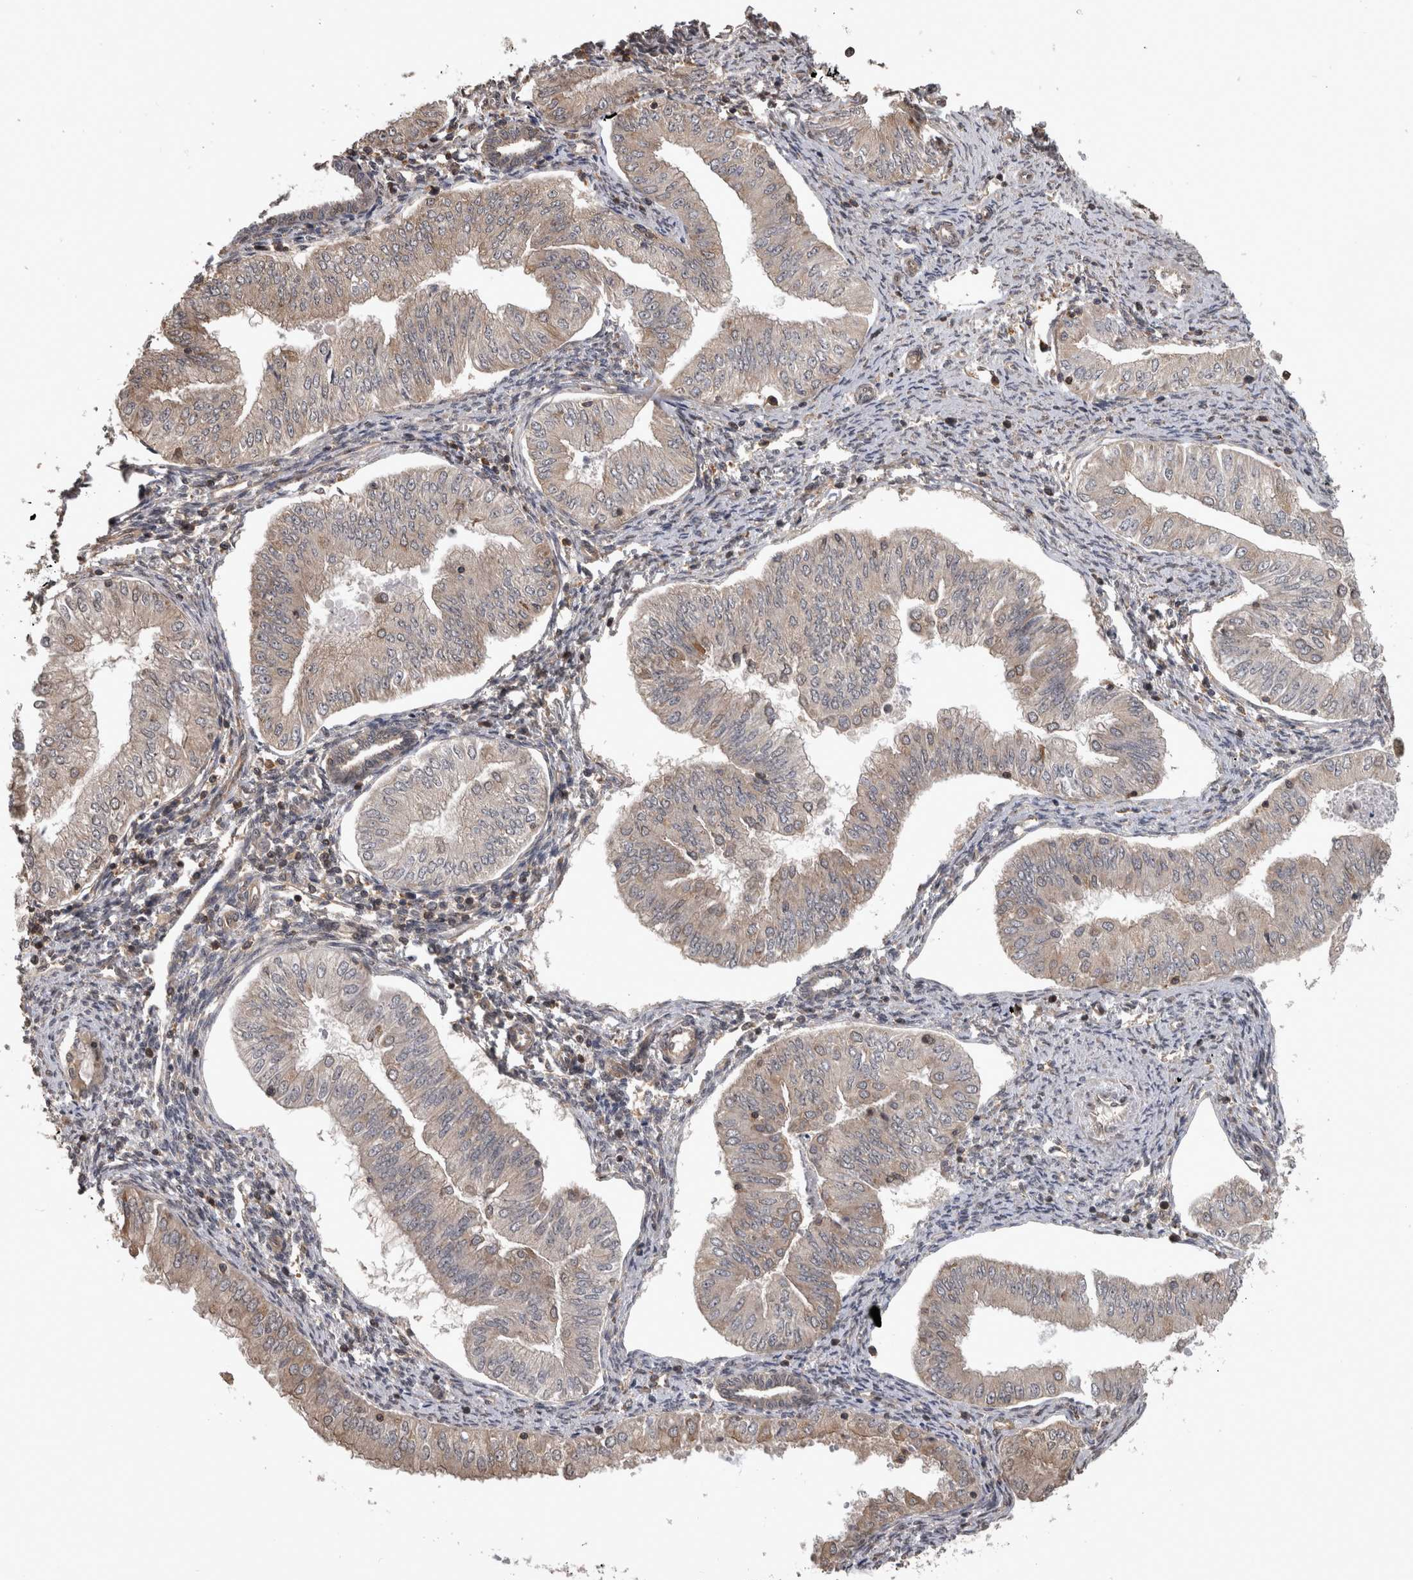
{"staining": {"intensity": "weak", "quantity": "<25%", "location": "cytoplasmic/membranous"}, "tissue": "endometrial cancer", "cell_type": "Tumor cells", "image_type": "cancer", "snomed": [{"axis": "morphology", "description": "Normal tissue, NOS"}, {"axis": "morphology", "description": "Adenocarcinoma, NOS"}, {"axis": "topography", "description": "Endometrium"}], "caption": "Tumor cells show no significant positivity in endometrial cancer (adenocarcinoma).", "gene": "ATXN2", "patient": {"sex": "female", "age": 53}}